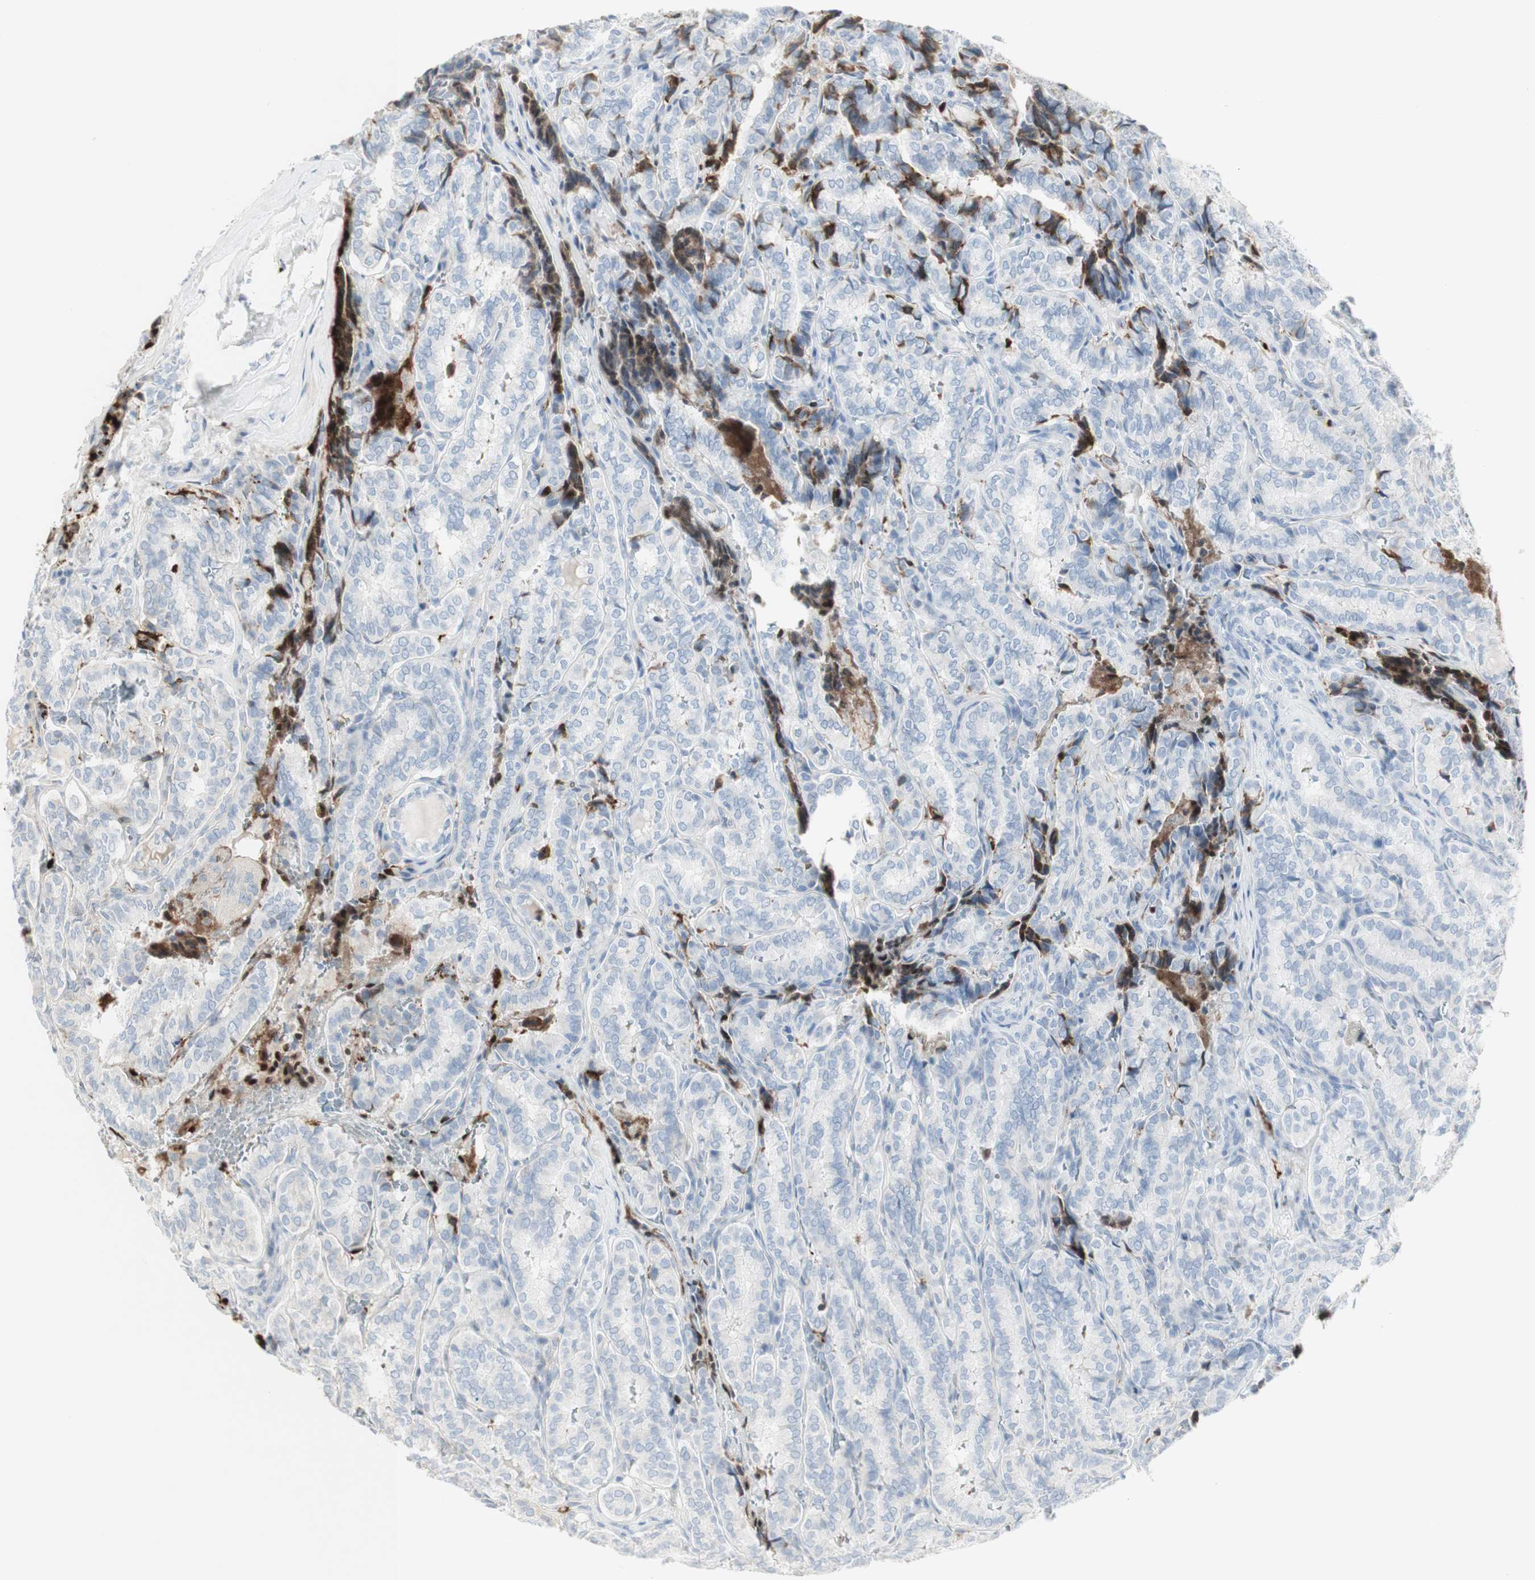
{"staining": {"intensity": "moderate", "quantity": "<25%", "location": "cytoplasmic/membranous"}, "tissue": "thyroid cancer", "cell_type": "Tumor cells", "image_type": "cancer", "snomed": [{"axis": "morphology", "description": "Normal tissue, NOS"}, {"axis": "morphology", "description": "Papillary adenocarcinoma, NOS"}, {"axis": "topography", "description": "Thyroid gland"}], "caption": "A brown stain labels moderate cytoplasmic/membranous expression of a protein in human papillary adenocarcinoma (thyroid) tumor cells.", "gene": "MDK", "patient": {"sex": "female", "age": 30}}